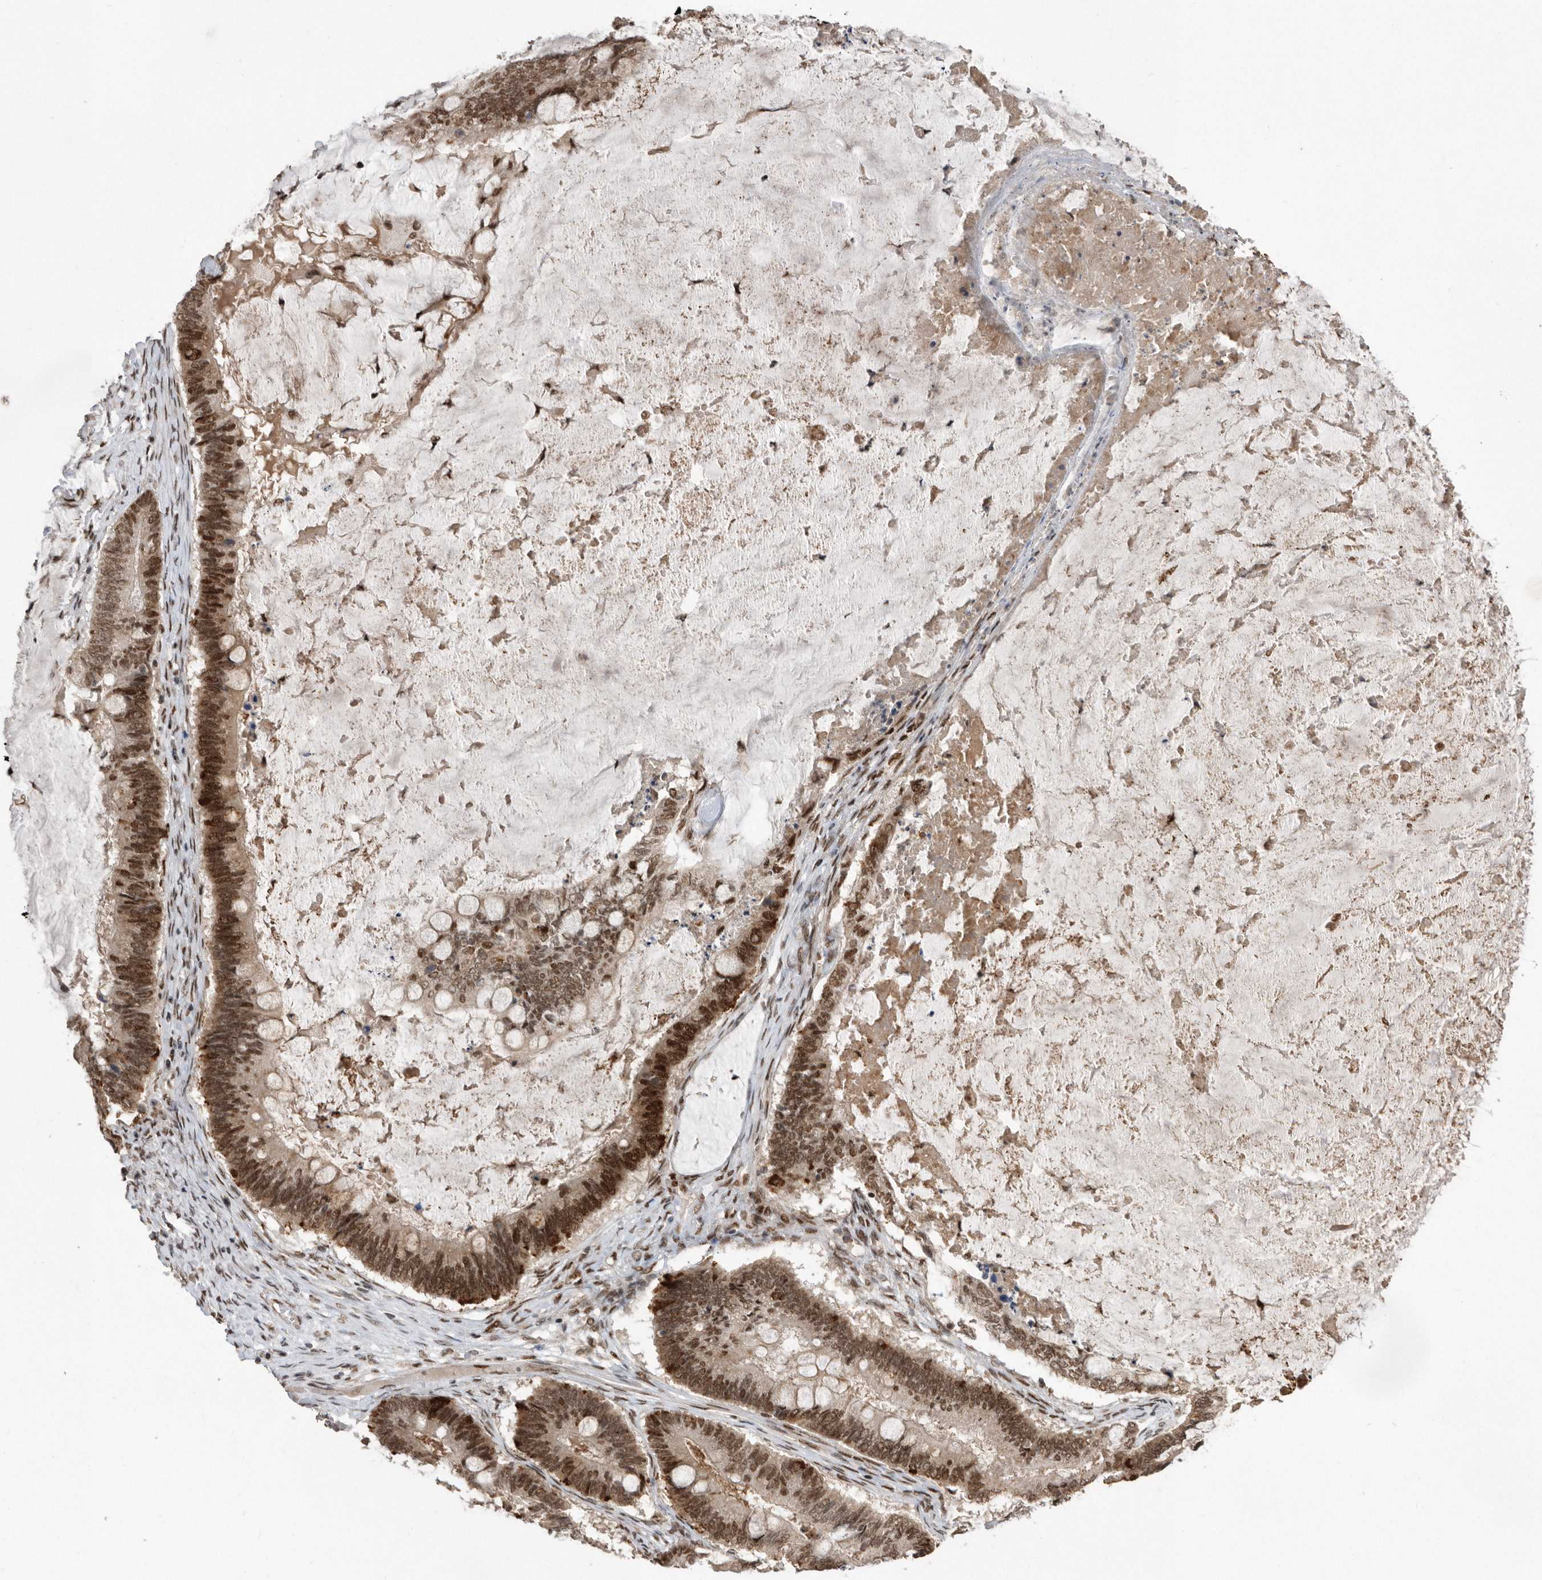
{"staining": {"intensity": "strong", "quantity": ">75%", "location": "cytoplasmic/membranous,nuclear"}, "tissue": "ovarian cancer", "cell_type": "Tumor cells", "image_type": "cancer", "snomed": [{"axis": "morphology", "description": "Cystadenocarcinoma, mucinous, NOS"}, {"axis": "topography", "description": "Ovary"}], "caption": "Immunohistochemical staining of human mucinous cystadenocarcinoma (ovarian) displays high levels of strong cytoplasmic/membranous and nuclear protein positivity in approximately >75% of tumor cells.", "gene": "TDRD3", "patient": {"sex": "female", "age": 61}}